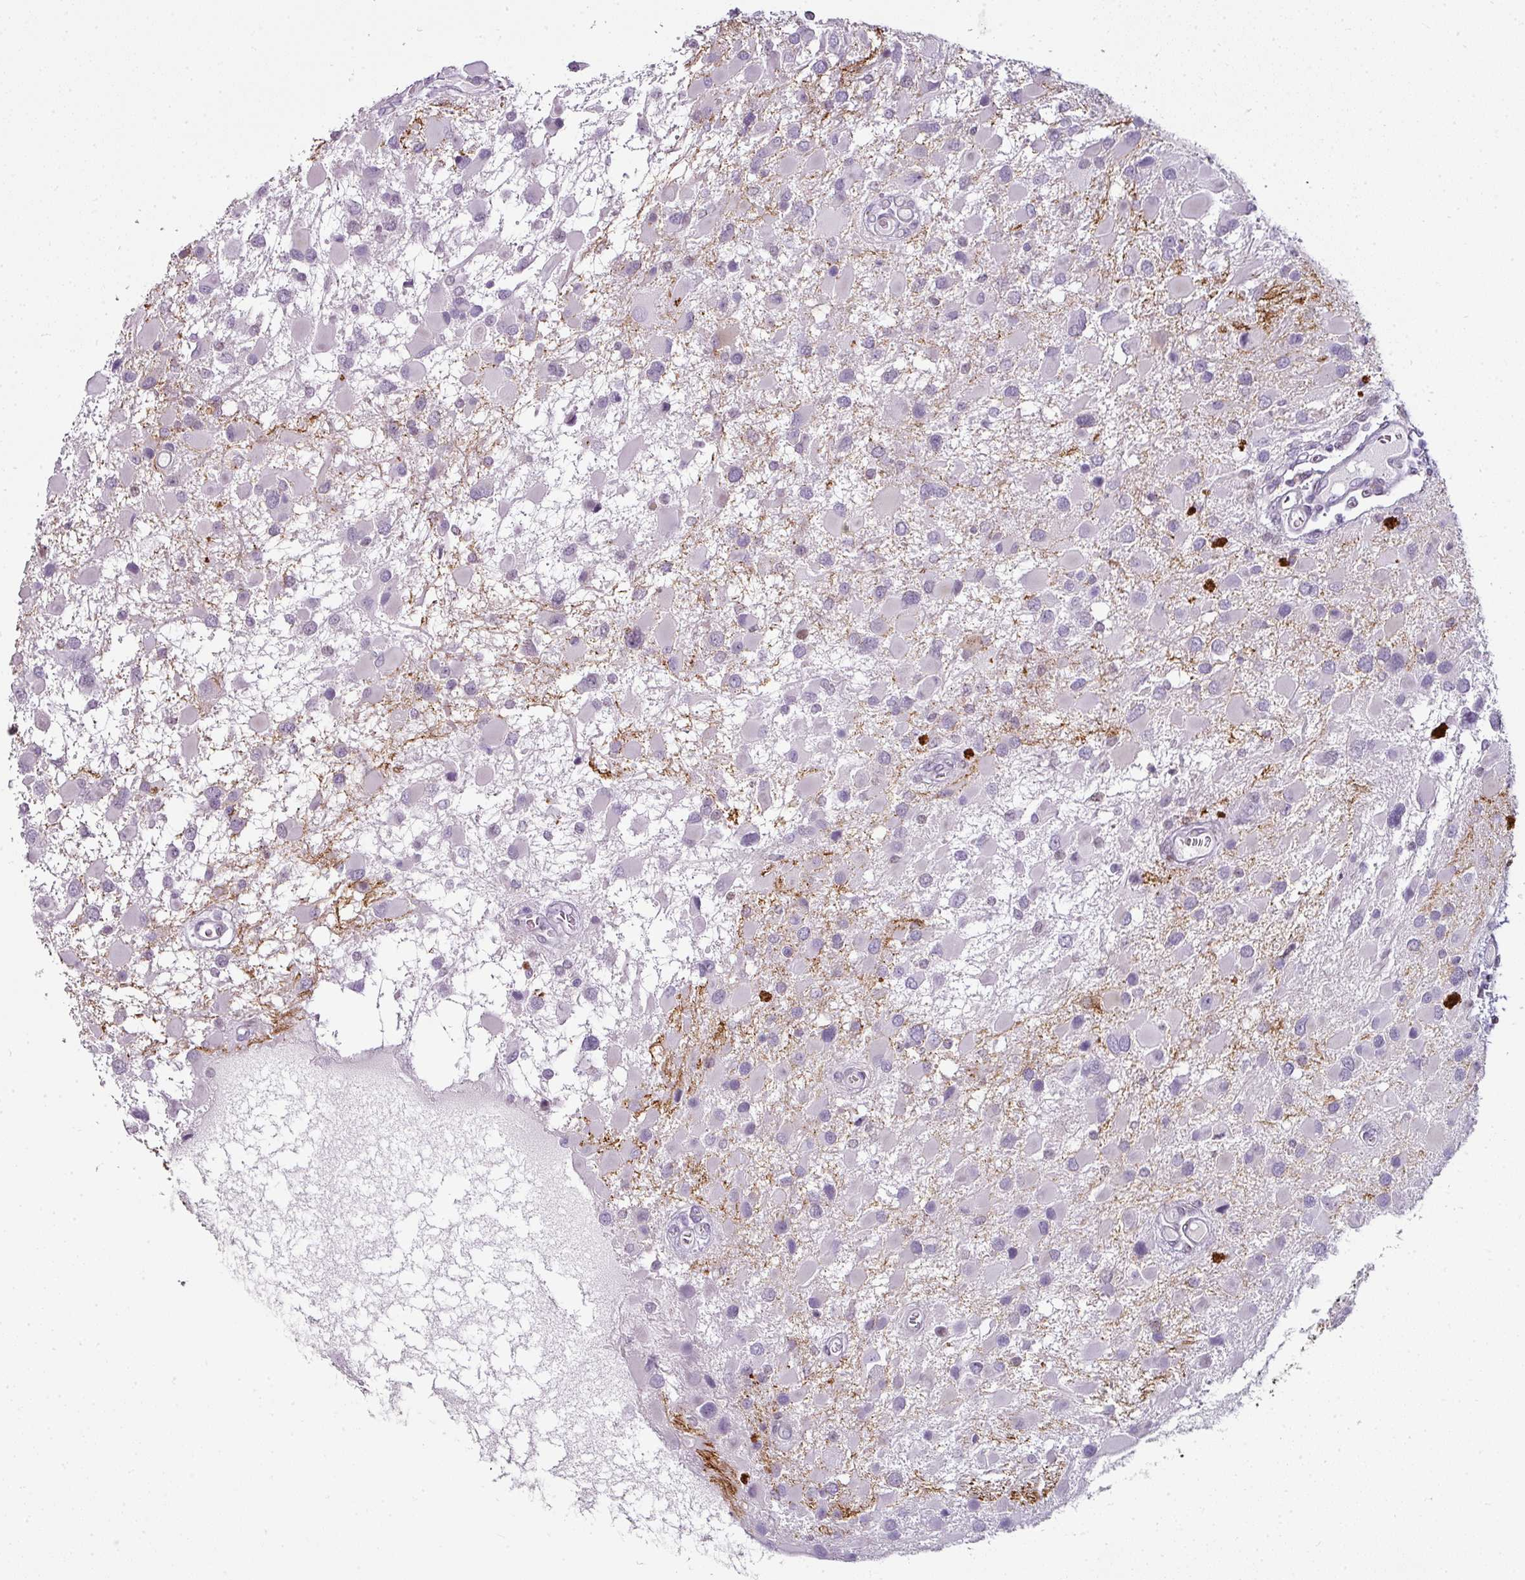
{"staining": {"intensity": "negative", "quantity": "none", "location": "none"}, "tissue": "glioma", "cell_type": "Tumor cells", "image_type": "cancer", "snomed": [{"axis": "morphology", "description": "Glioma, malignant, High grade"}, {"axis": "topography", "description": "Brain"}], "caption": "IHC of glioma reveals no positivity in tumor cells.", "gene": "SYT8", "patient": {"sex": "male", "age": 53}}